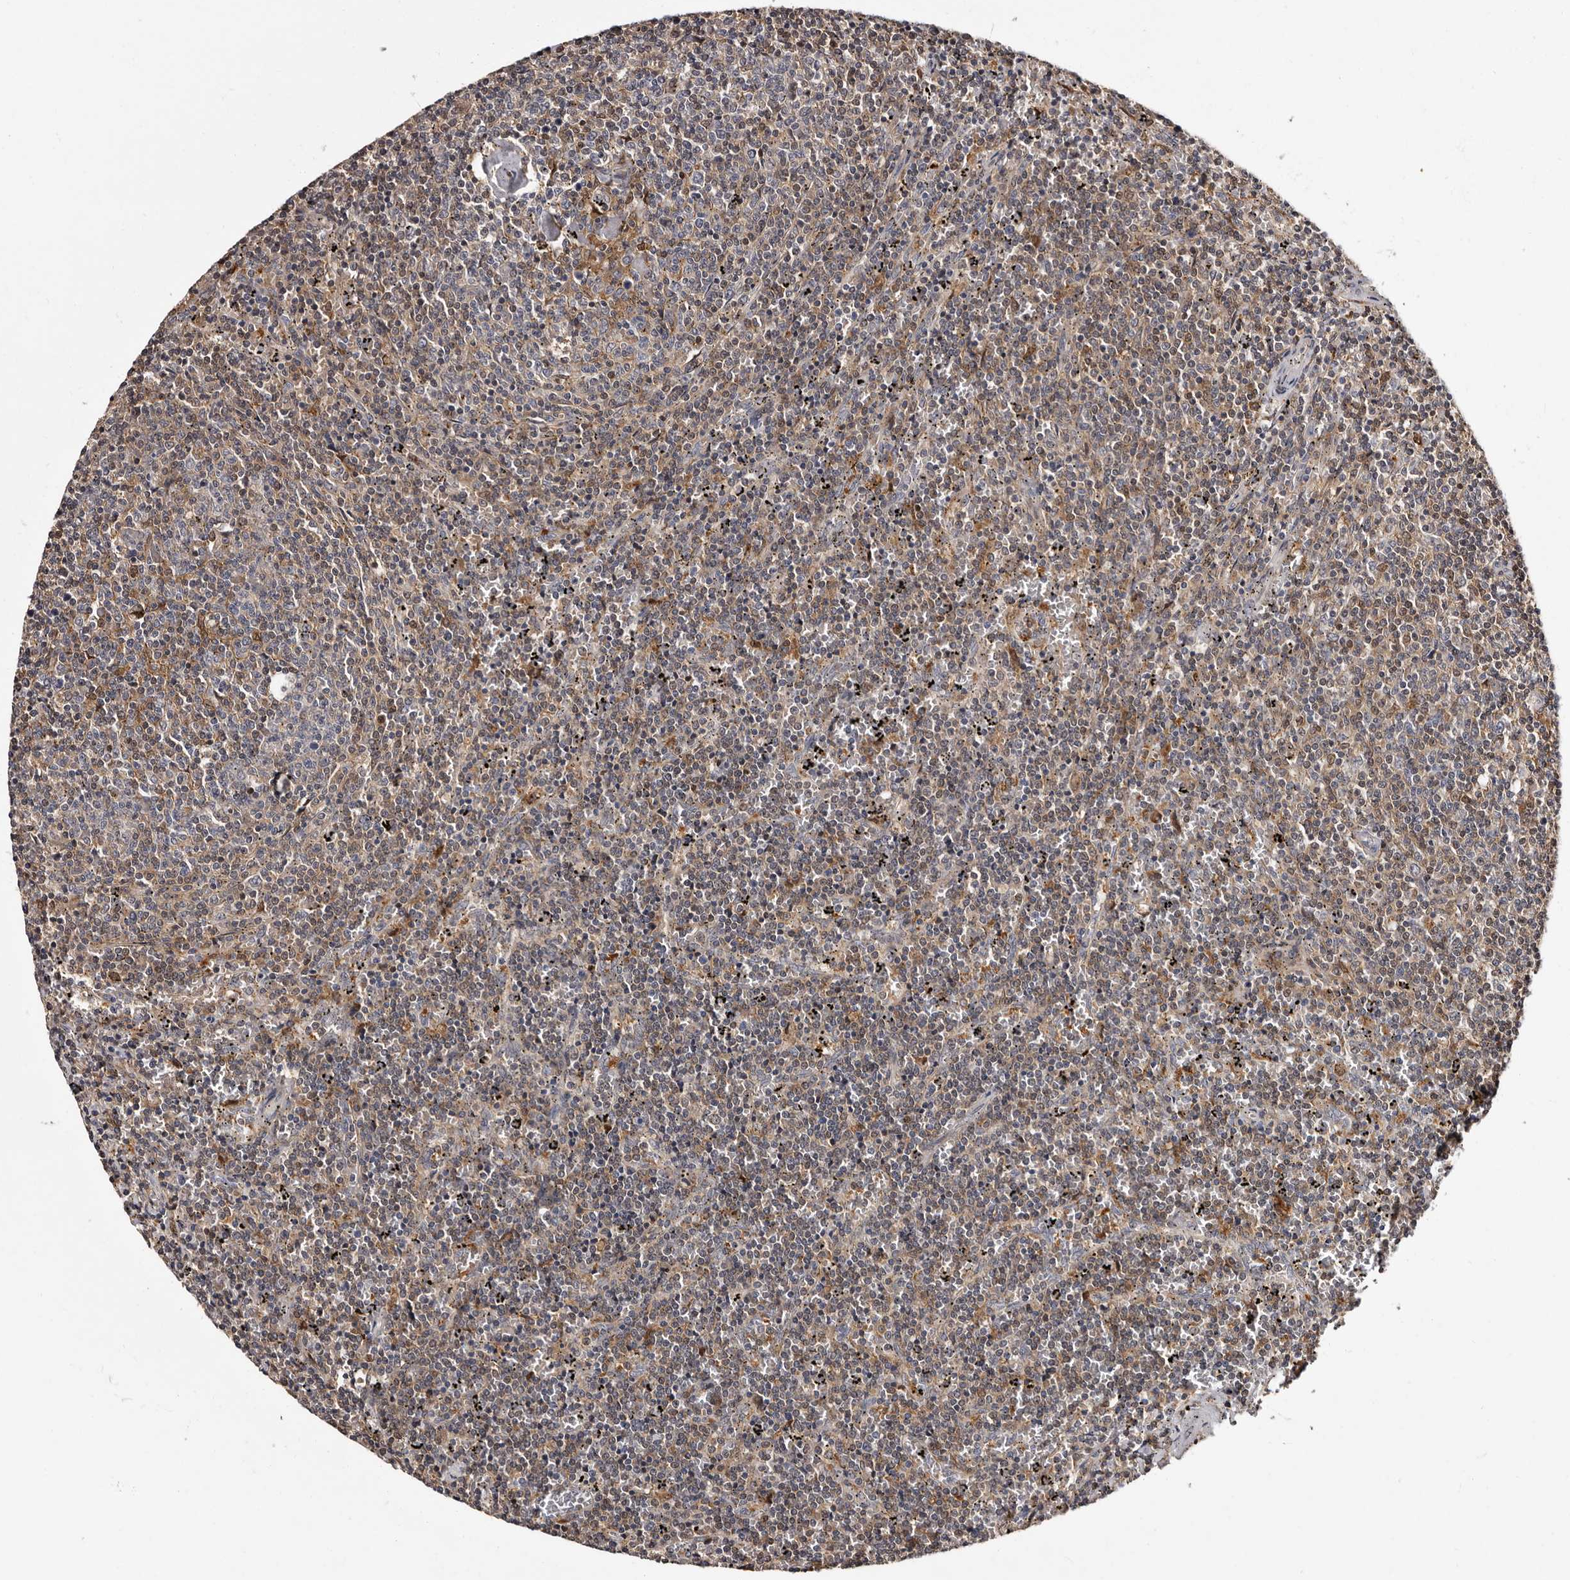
{"staining": {"intensity": "weak", "quantity": "25%-75%", "location": "cytoplasmic/membranous"}, "tissue": "lymphoma", "cell_type": "Tumor cells", "image_type": "cancer", "snomed": [{"axis": "morphology", "description": "Malignant lymphoma, non-Hodgkin's type, Low grade"}, {"axis": "topography", "description": "Spleen"}], "caption": "Immunohistochemistry staining of malignant lymphoma, non-Hodgkin's type (low-grade), which shows low levels of weak cytoplasmic/membranous staining in about 25%-75% of tumor cells indicating weak cytoplasmic/membranous protein positivity. The staining was performed using DAB (3,3'-diaminobenzidine) (brown) for protein detection and nuclei were counterstained in hematoxylin (blue).", "gene": "DNPH1", "patient": {"sex": "female", "age": 50}}